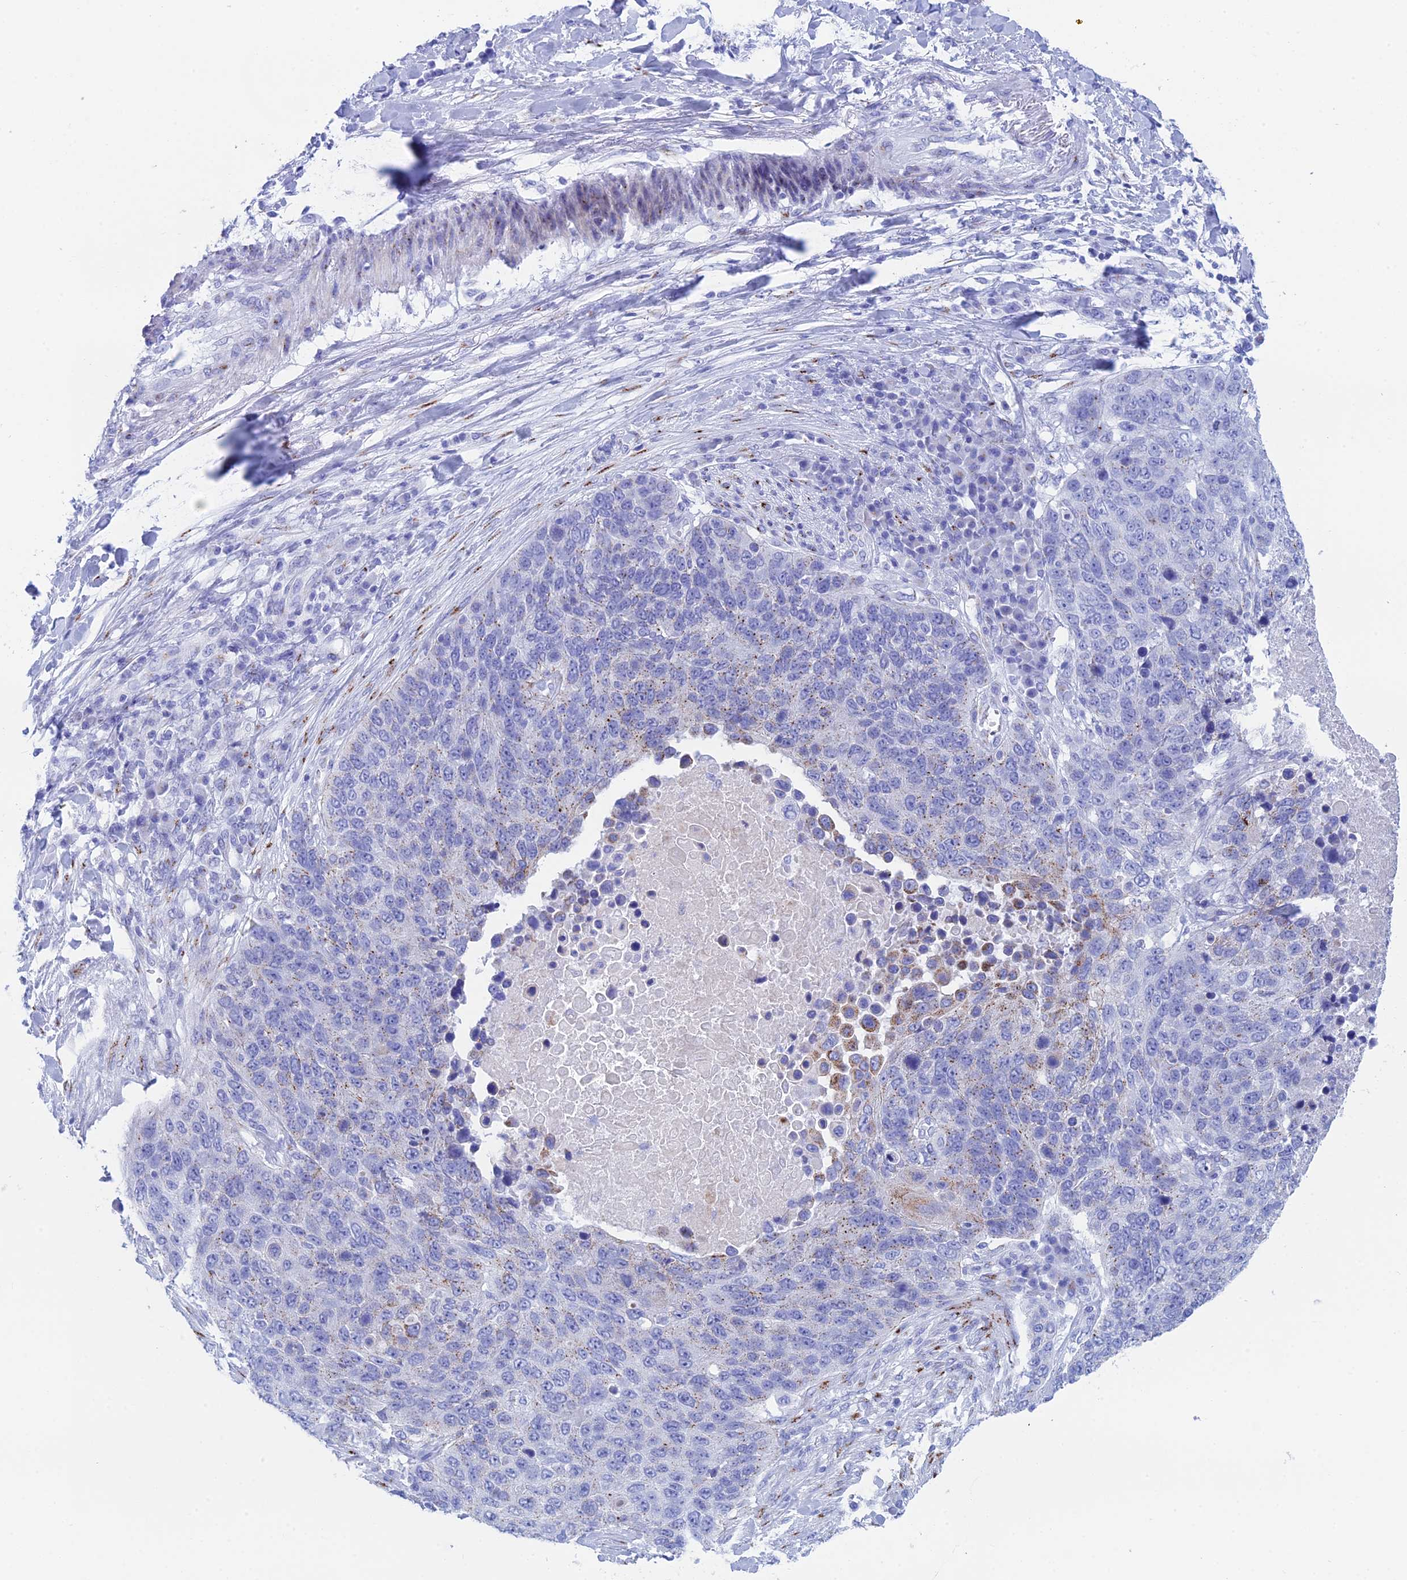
{"staining": {"intensity": "negative", "quantity": "none", "location": "none"}, "tissue": "lung cancer", "cell_type": "Tumor cells", "image_type": "cancer", "snomed": [{"axis": "morphology", "description": "Normal tissue, NOS"}, {"axis": "morphology", "description": "Squamous cell carcinoma, NOS"}, {"axis": "topography", "description": "Lymph node"}, {"axis": "topography", "description": "Lung"}], "caption": "Immunohistochemical staining of human lung cancer (squamous cell carcinoma) displays no significant positivity in tumor cells.", "gene": "ERICH4", "patient": {"sex": "male", "age": 66}}